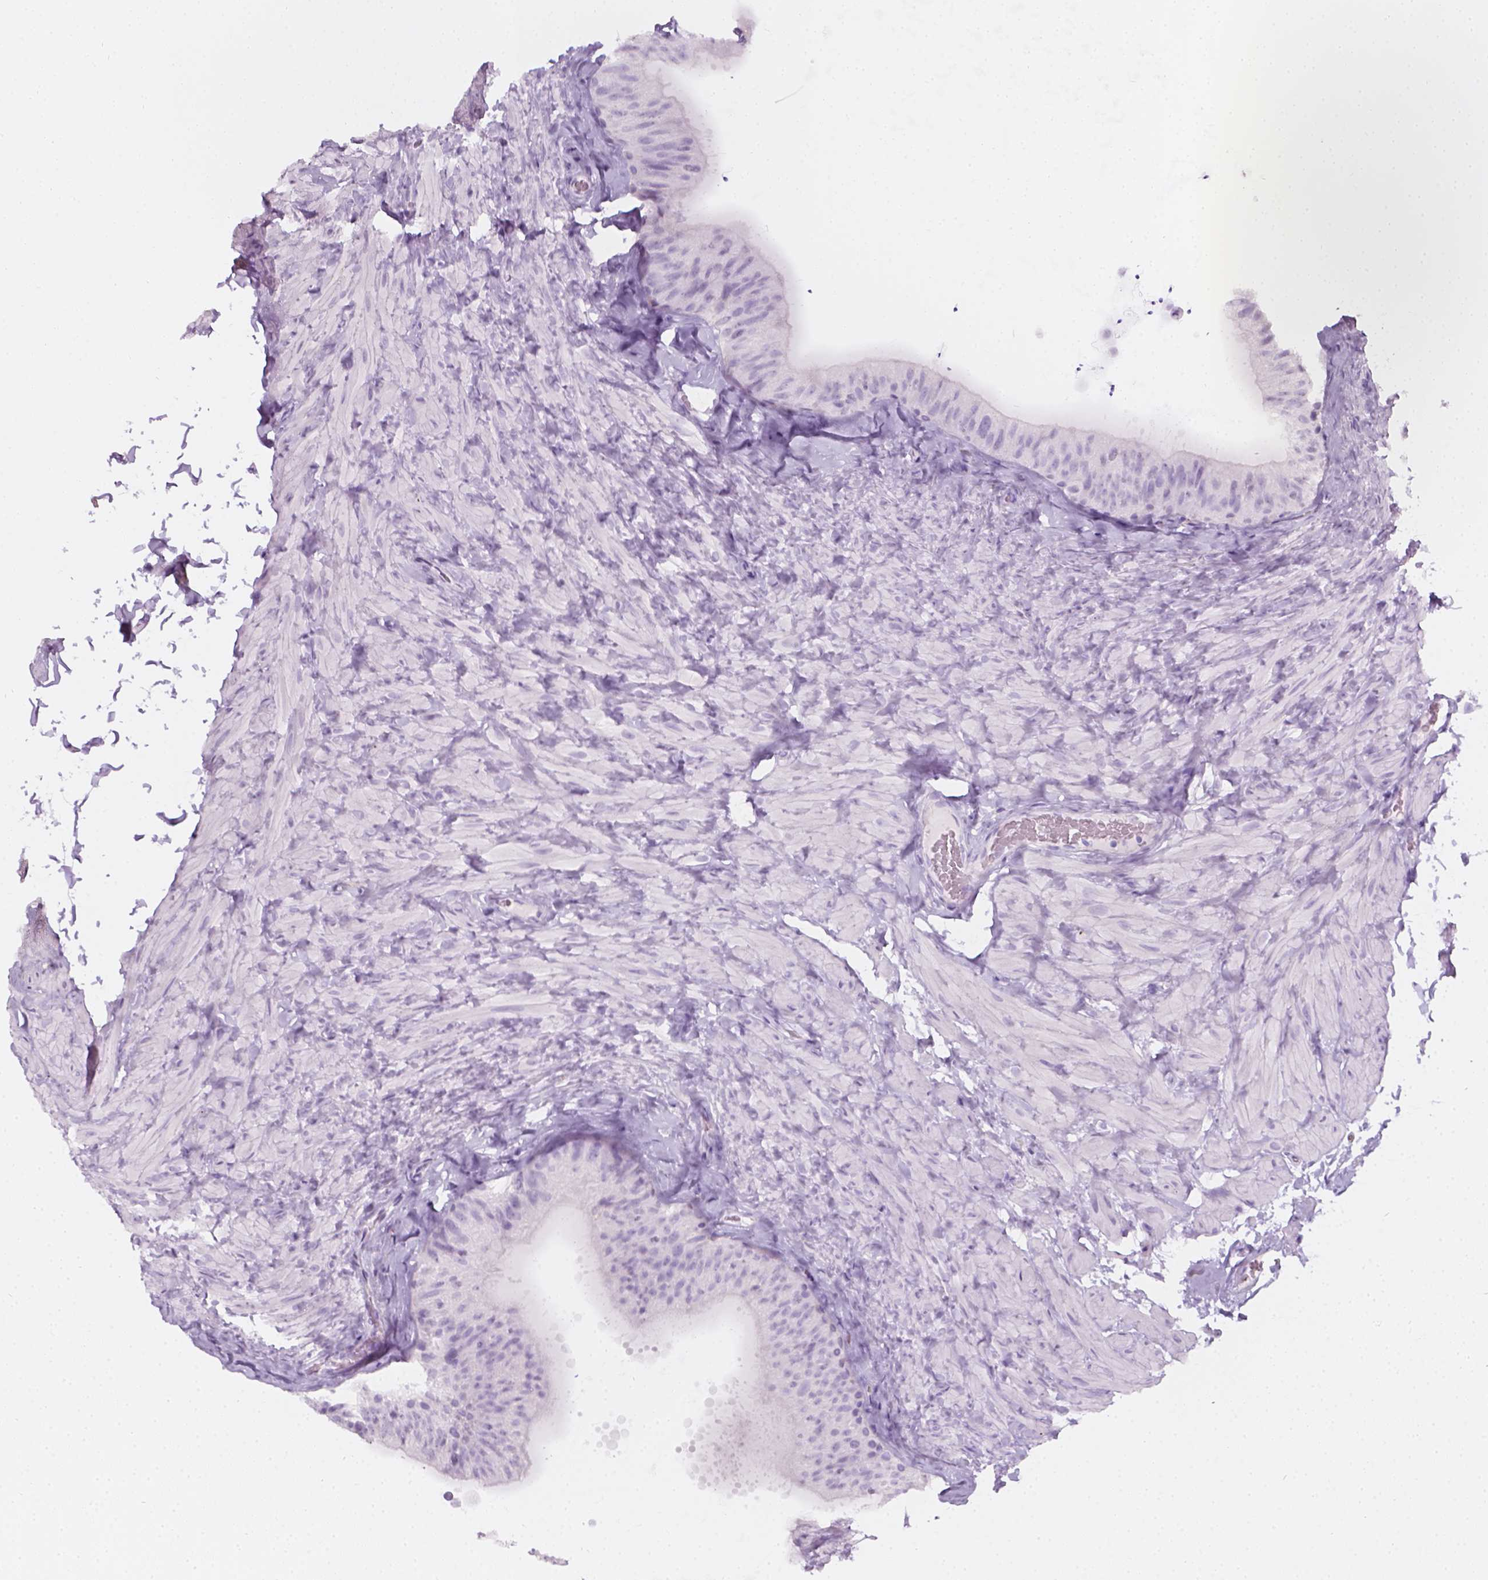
{"staining": {"intensity": "negative", "quantity": "none", "location": "none"}, "tissue": "epididymis", "cell_type": "Glandular cells", "image_type": "normal", "snomed": [{"axis": "morphology", "description": "Normal tissue, NOS"}, {"axis": "topography", "description": "Epididymis, spermatic cord, NOS"}, {"axis": "topography", "description": "Epididymis"}], "caption": "The image shows no staining of glandular cells in unremarkable epididymis.", "gene": "SCG3", "patient": {"sex": "male", "age": 31}}